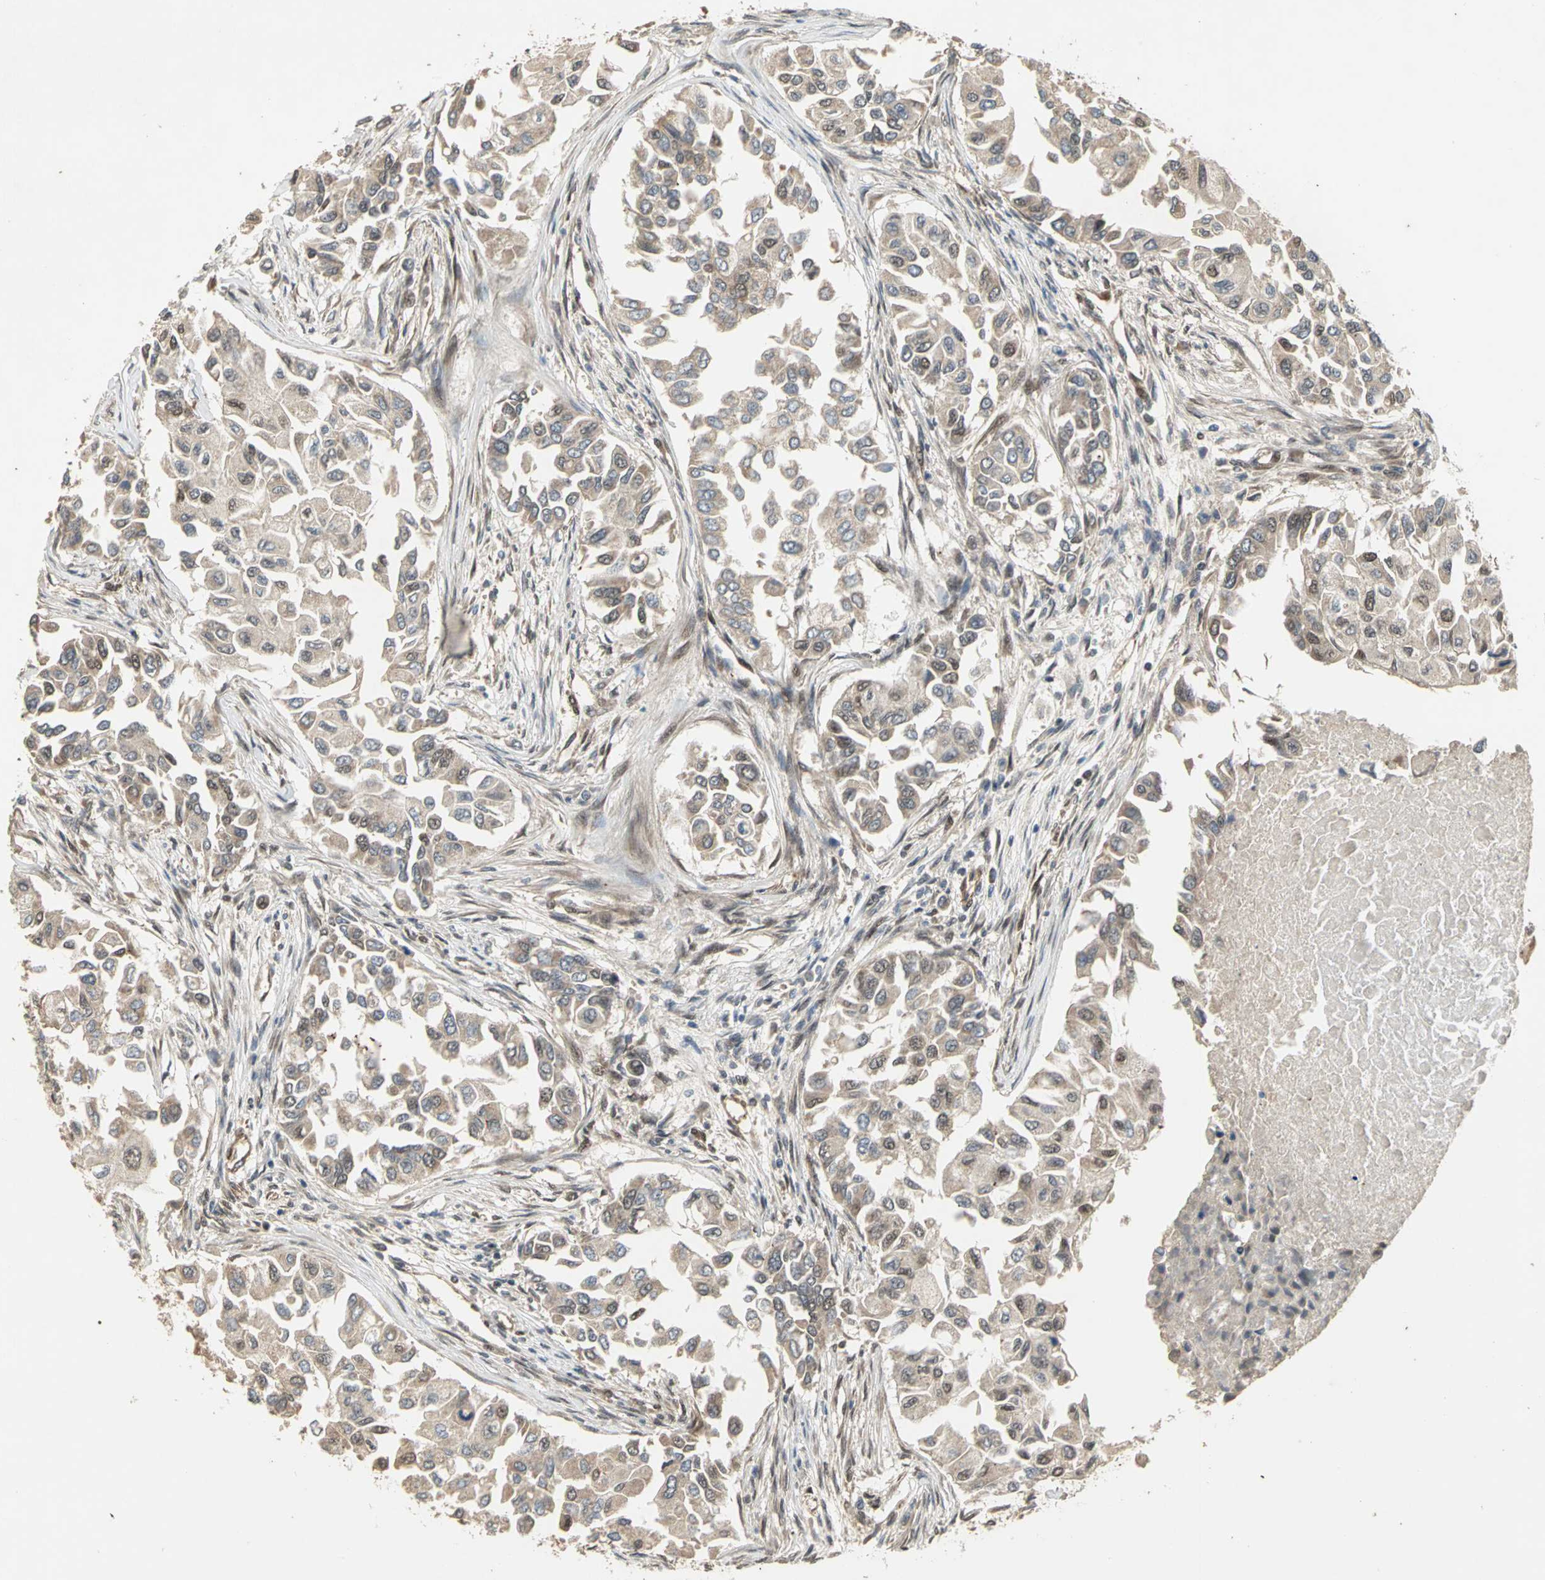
{"staining": {"intensity": "weak", "quantity": "<25%", "location": "cytoplasmic/membranous"}, "tissue": "breast cancer", "cell_type": "Tumor cells", "image_type": "cancer", "snomed": [{"axis": "morphology", "description": "Normal tissue, NOS"}, {"axis": "morphology", "description": "Duct carcinoma"}, {"axis": "topography", "description": "Breast"}], "caption": "Tumor cells are negative for protein expression in human breast intraductal carcinoma.", "gene": "NOTCH3", "patient": {"sex": "female", "age": 49}}